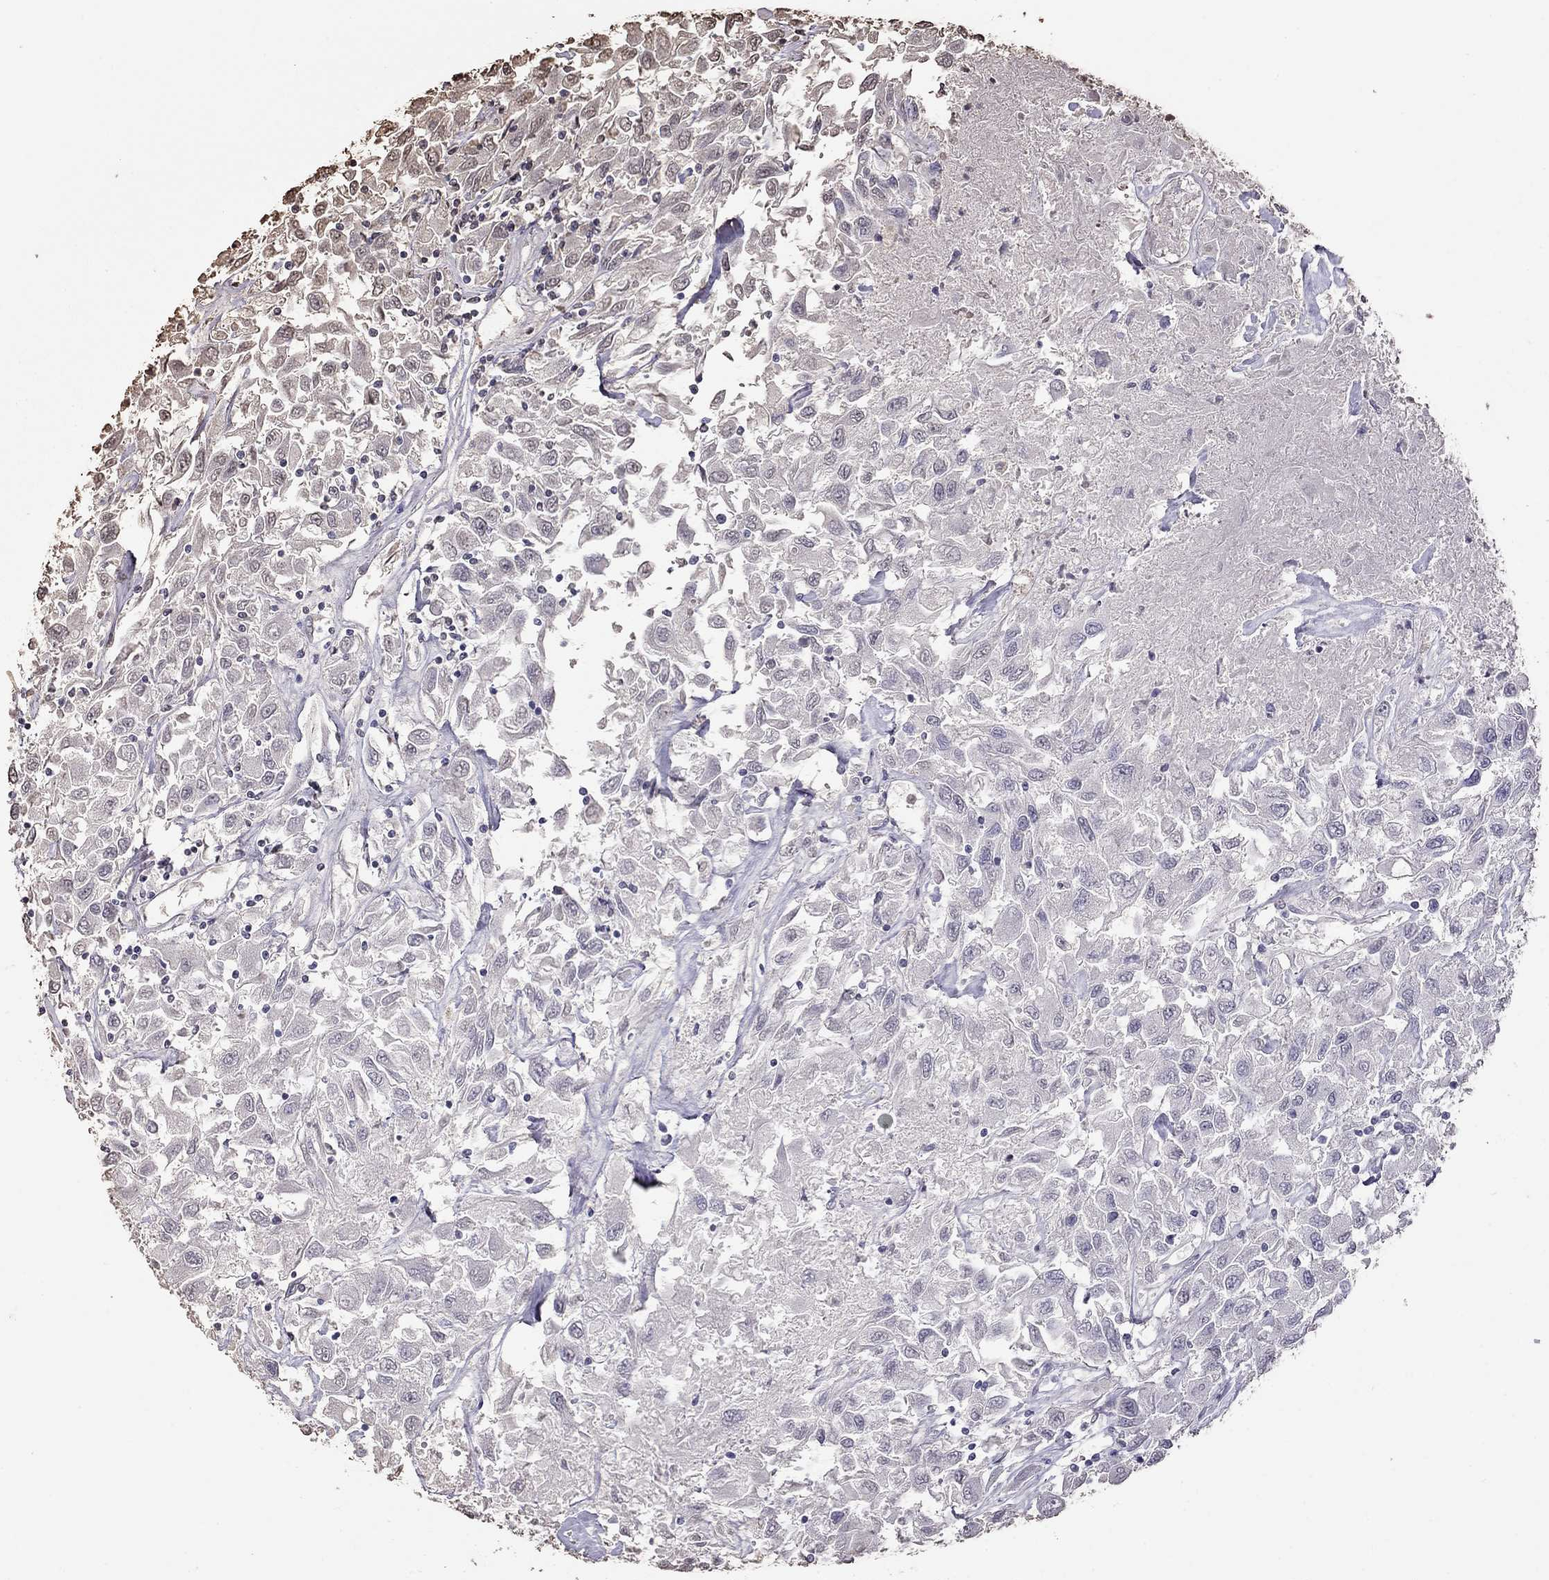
{"staining": {"intensity": "negative", "quantity": "none", "location": "none"}, "tissue": "renal cancer", "cell_type": "Tumor cells", "image_type": "cancer", "snomed": [{"axis": "morphology", "description": "Adenocarcinoma, NOS"}, {"axis": "topography", "description": "Kidney"}], "caption": "This is a photomicrograph of immunohistochemistry staining of adenocarcinoma (renal), which shows no staining in tumor cells.", "gene": "SUN3", "patient": {"sex": "female", "age": 76}}